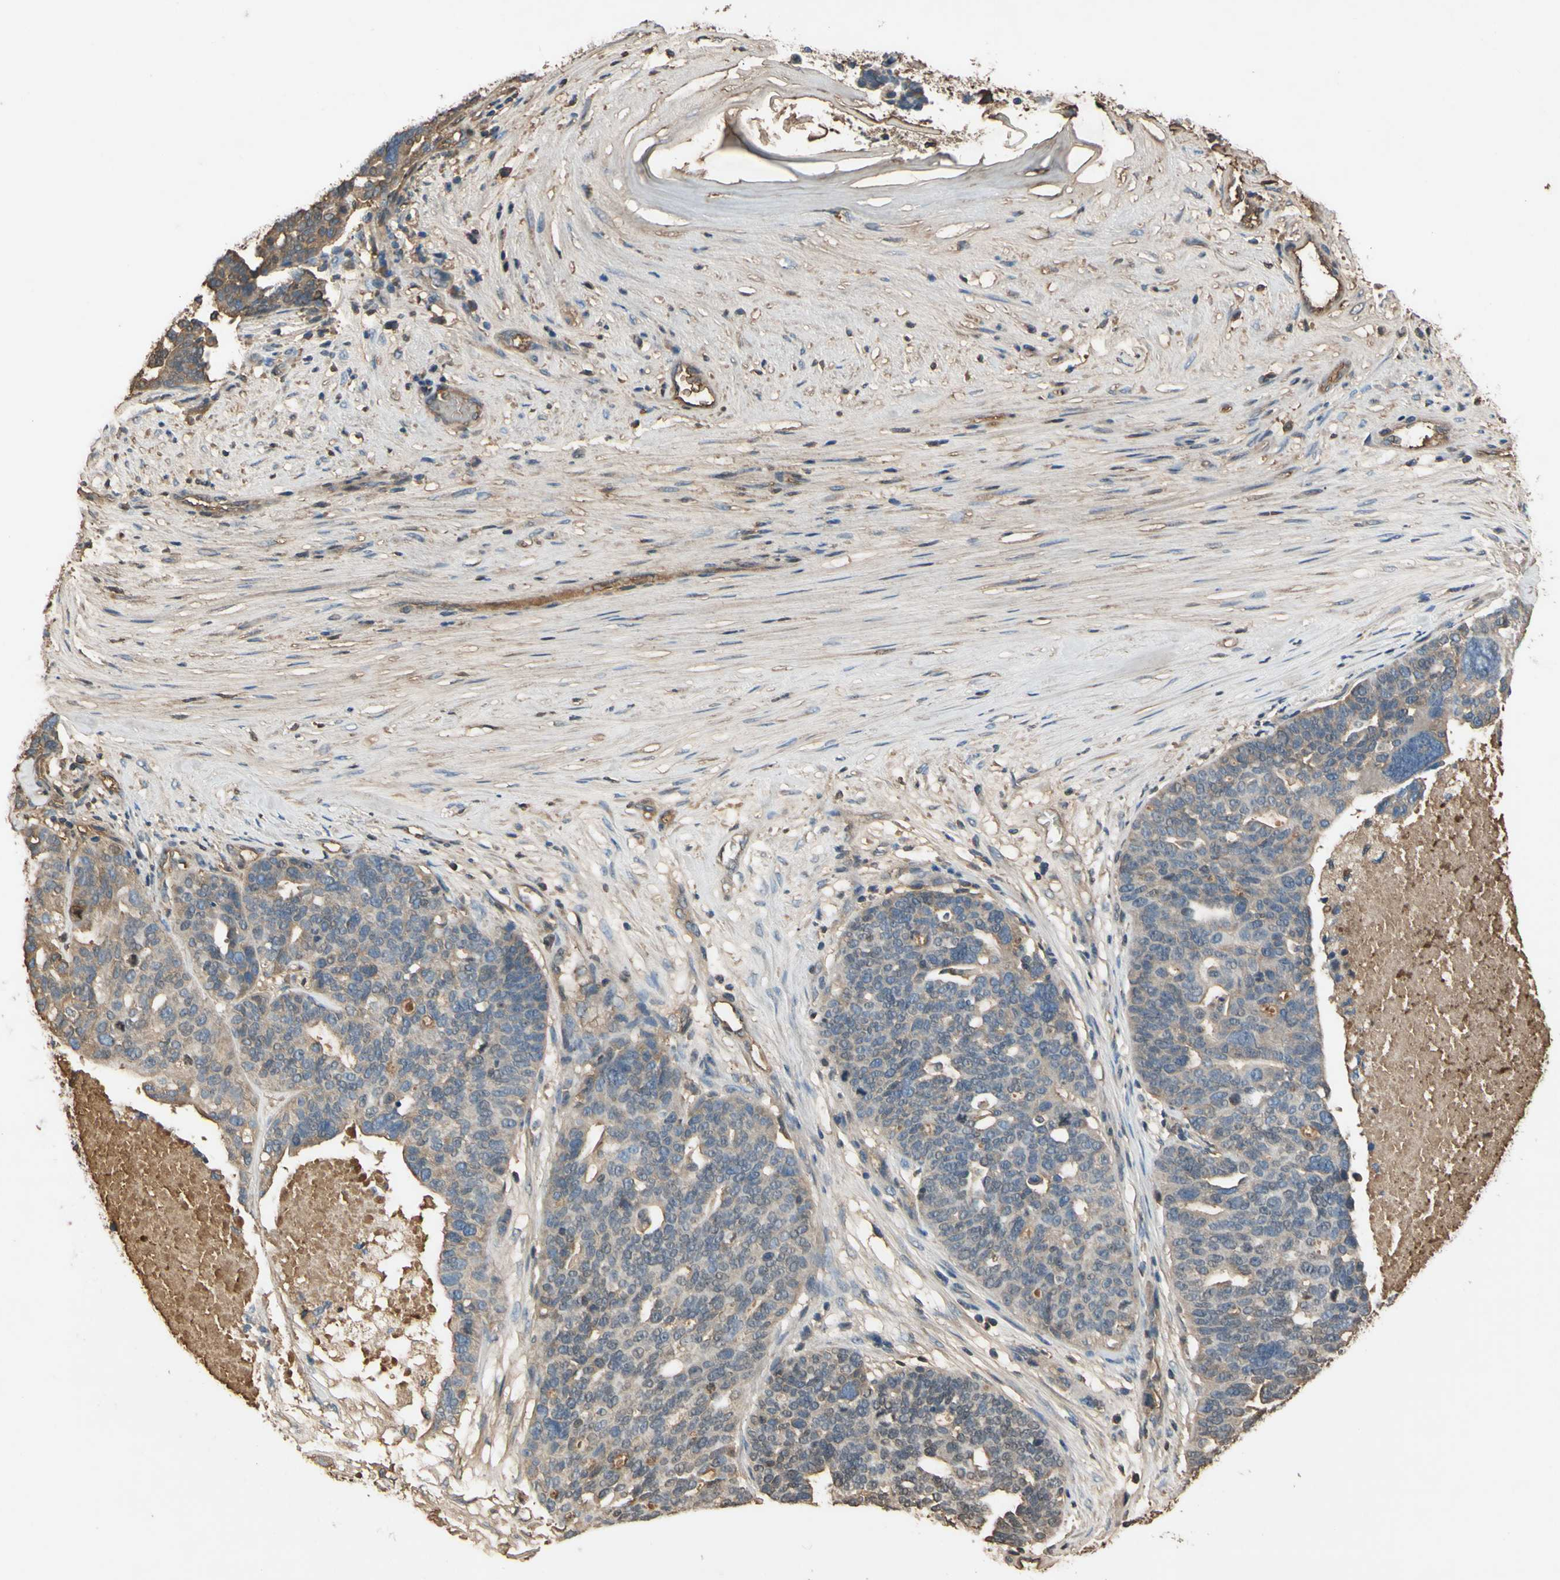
{"staining": {"intensity": "weak", "quantity": ">75%", "location": "cytoplasmic/membranous"}, "tissue": "ovarian cancer", "cell_type": "Tumor cells", "image_type": "cancer", "snomed": [{"axis": "morphology", "description": "Cystadenocarcinoma, serous, NOS"}, {"axis": "topography", "description": "Ovary"}], "caption": "Tumor cells demonstrate low levels of weak cytoplasmic/membranous expression in about >75% of cells in human ovarian serous cystadenocarcinoma.", "gene": "TIMP2", "patient": {"sex": "female", "age": 59}}